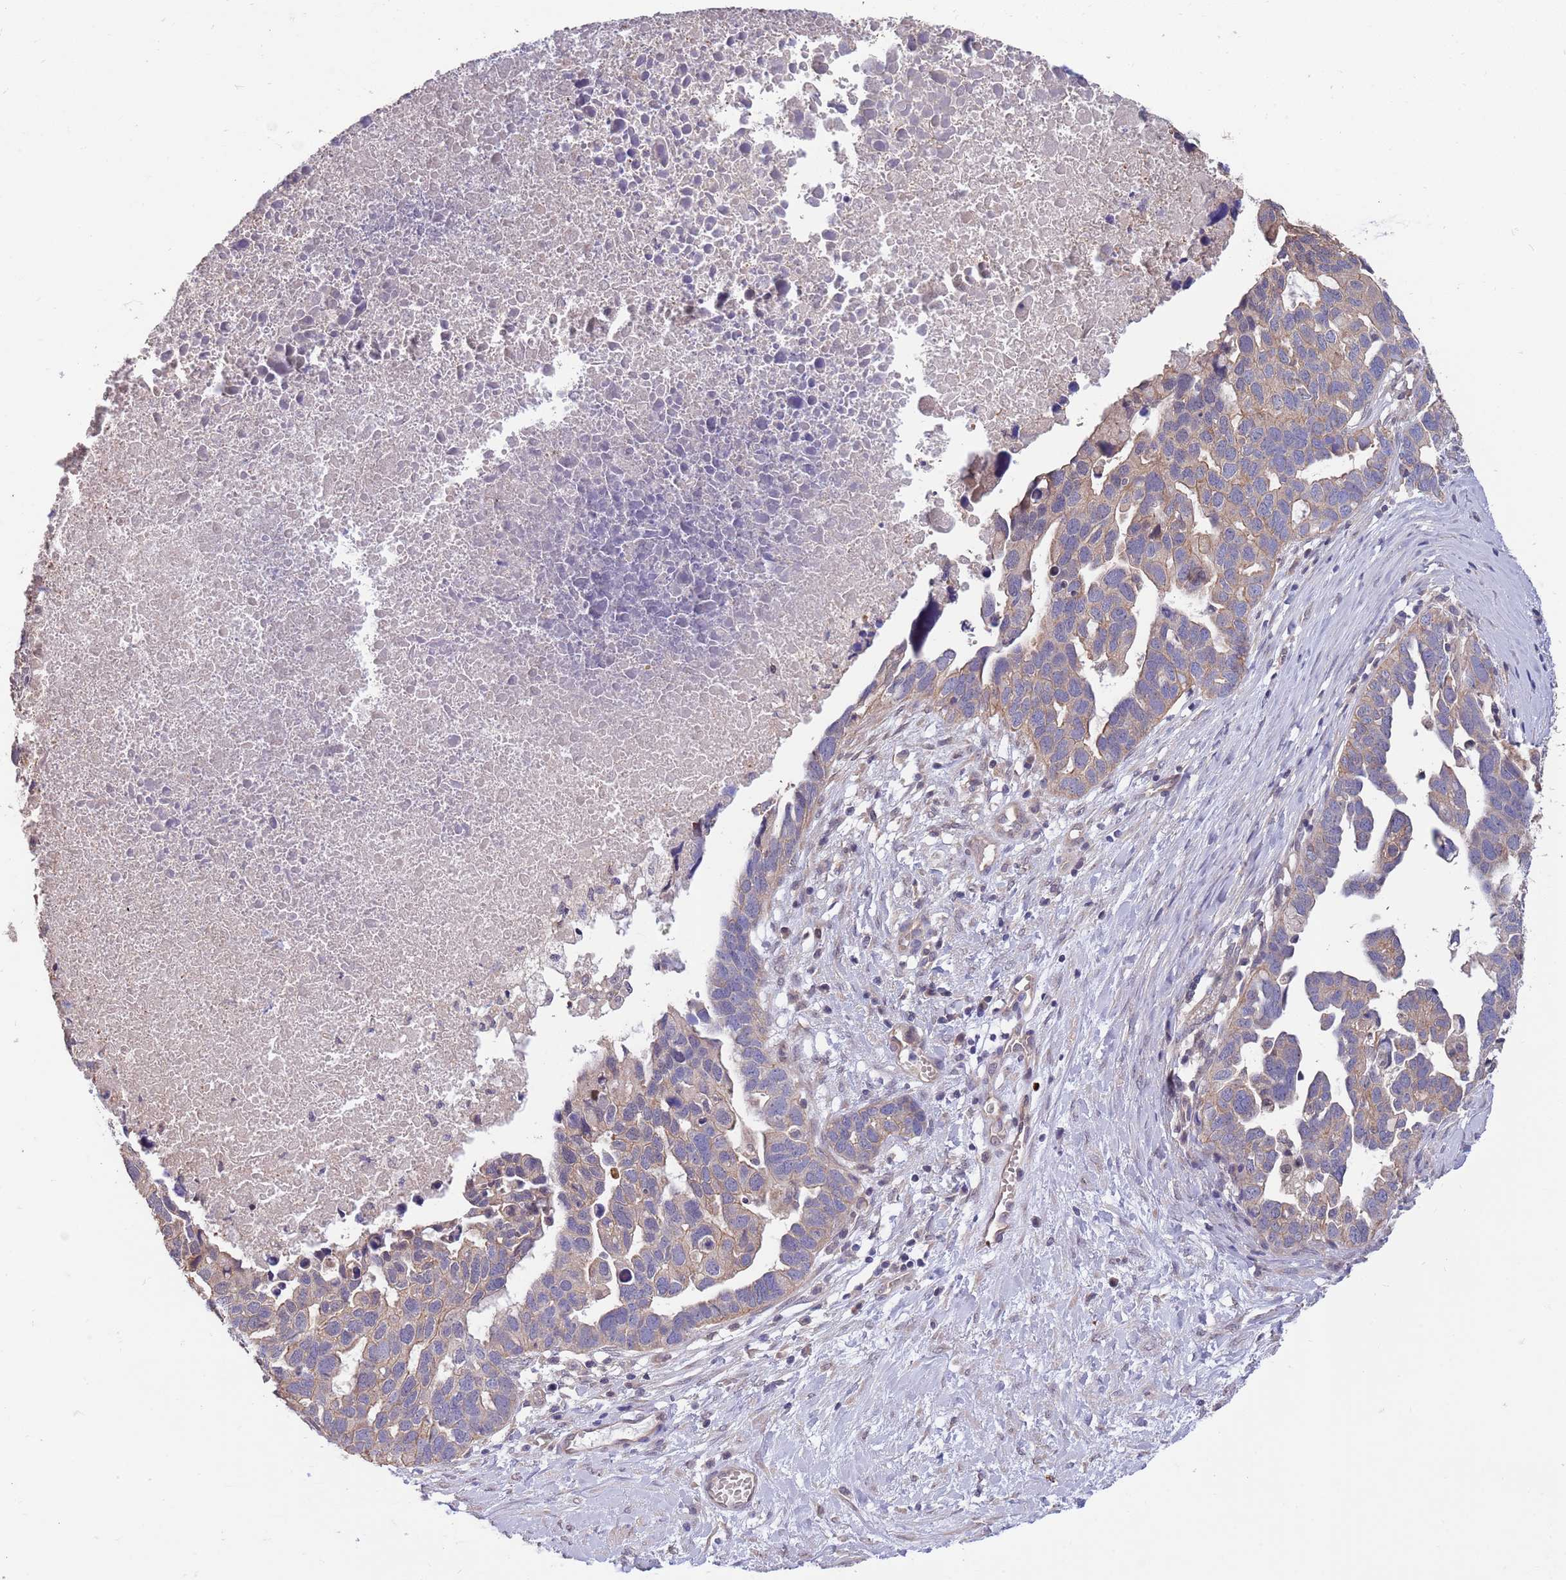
{"staining": {"intensity": "weak", "quantity": "25%-75%", "location": "cytoplasmic/membranous"}, "tissue": "ovarian cancer", "cell_type": "Tumor cells", "image_type": "cancer", "snomed": [{"axis": "morphology", "description": "Cystadenocarcinoma, serous, NOS"}, {"axis": "topography", "description": "Ovary"}], "caption": "Human ovarian cancer (serous cystadenocarcinoma) stained with a brown dye exhibits weak cytoplasmic/membranous positive positivity in about 25%-75% of tumor cells.", "gene": "MARVELD2", "patient": {"sex": "female", "age": 54}}